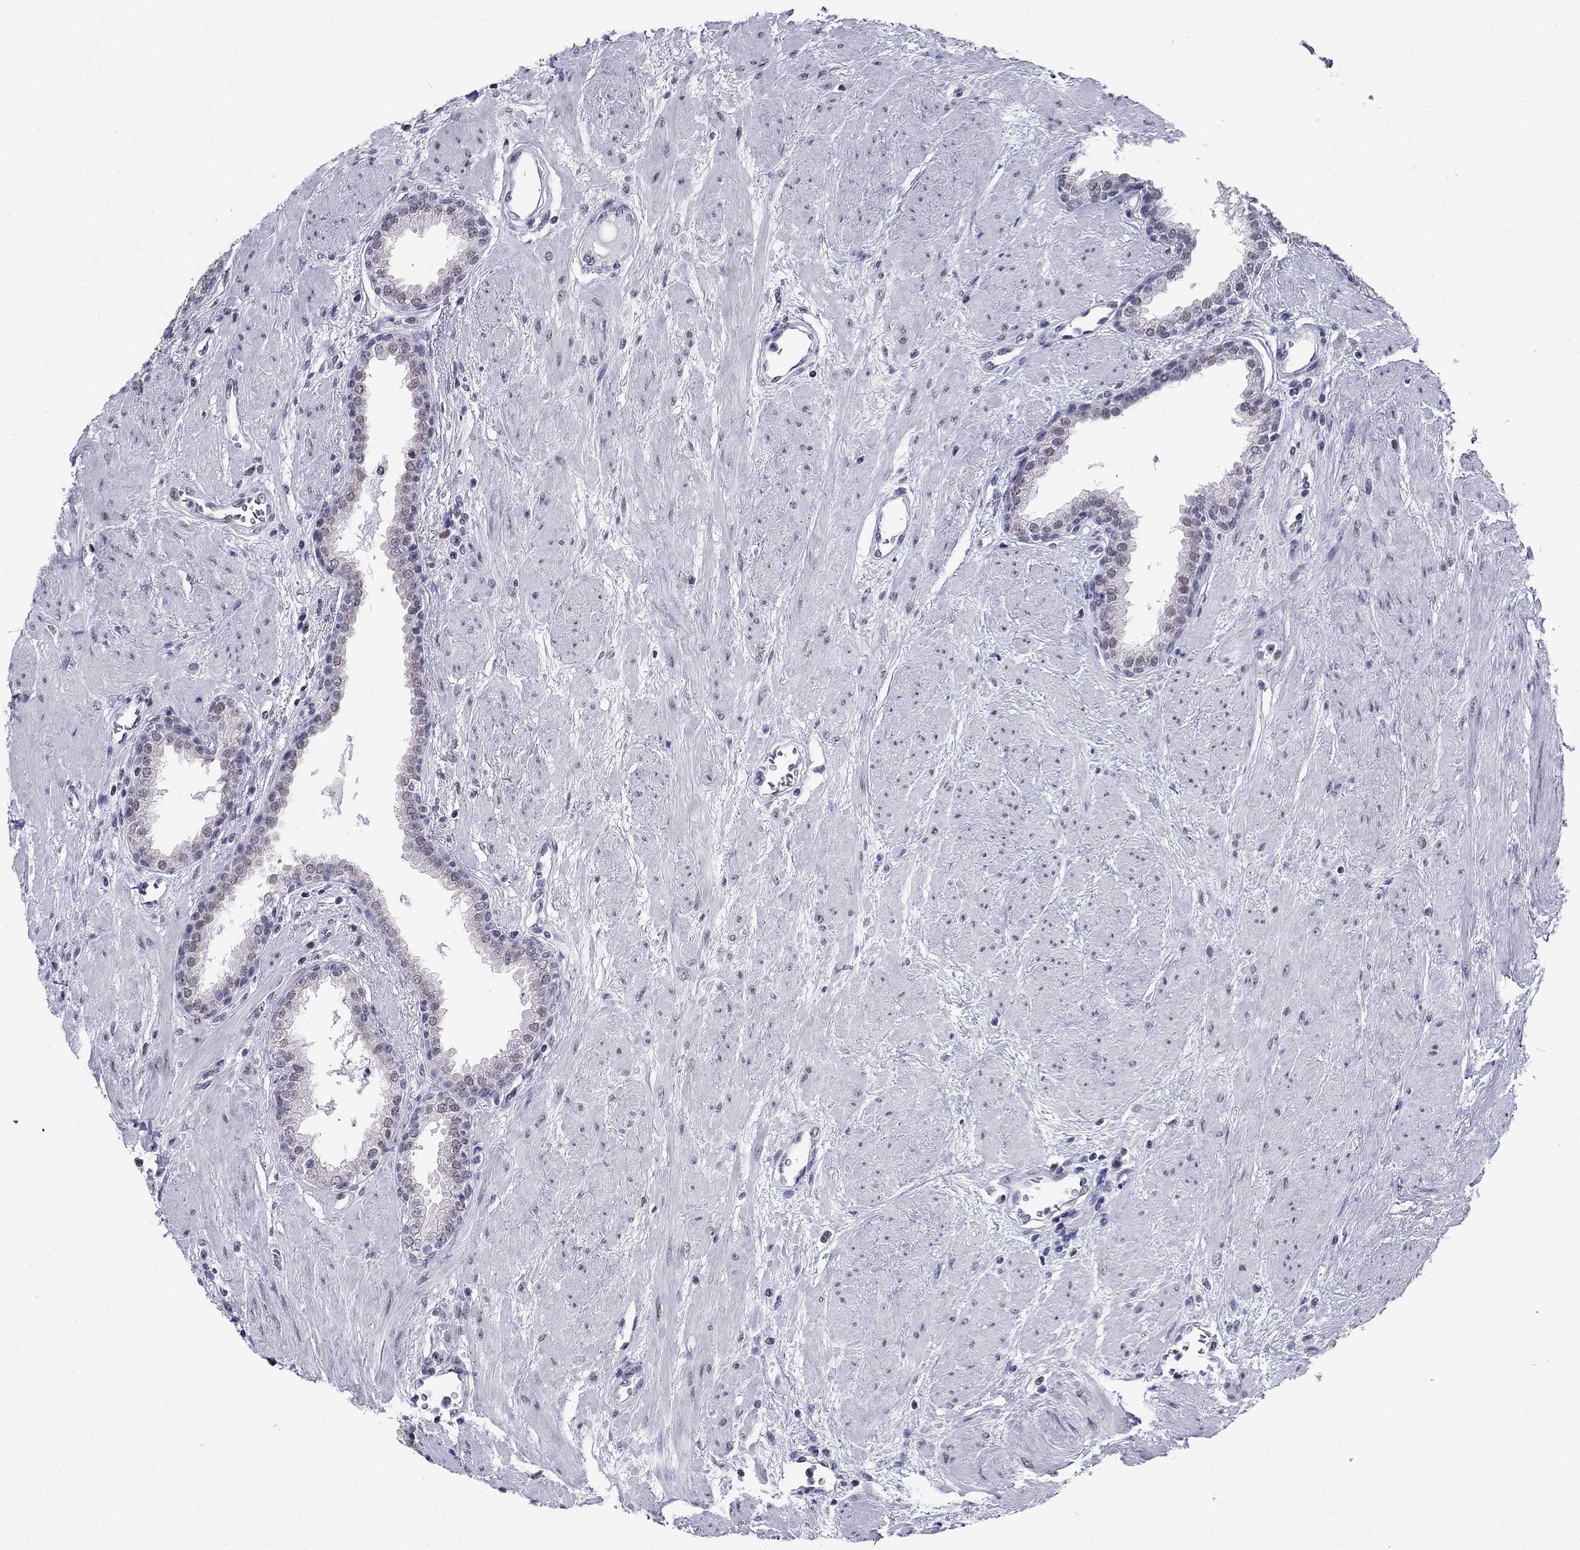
{"staining": {"intensity": "weak", "quantity": "<25%", "location": "nuclear"}, "tissue": "prostate", "cell_type": "Glandular cells", "image_type": "normal", "snomed": [{"axis": "morphology", "description": "Normal tissue, NOS"}, {"axis": "topography", "description": "Prostate"}], "caption": "DAB immunohistochemical staining of unremarkable prostate displays no significant staining in glandular cells. Nuclei are stained in blue.", "gene": "PPM1G", "patient": {"sex": "male", "age": 51}}